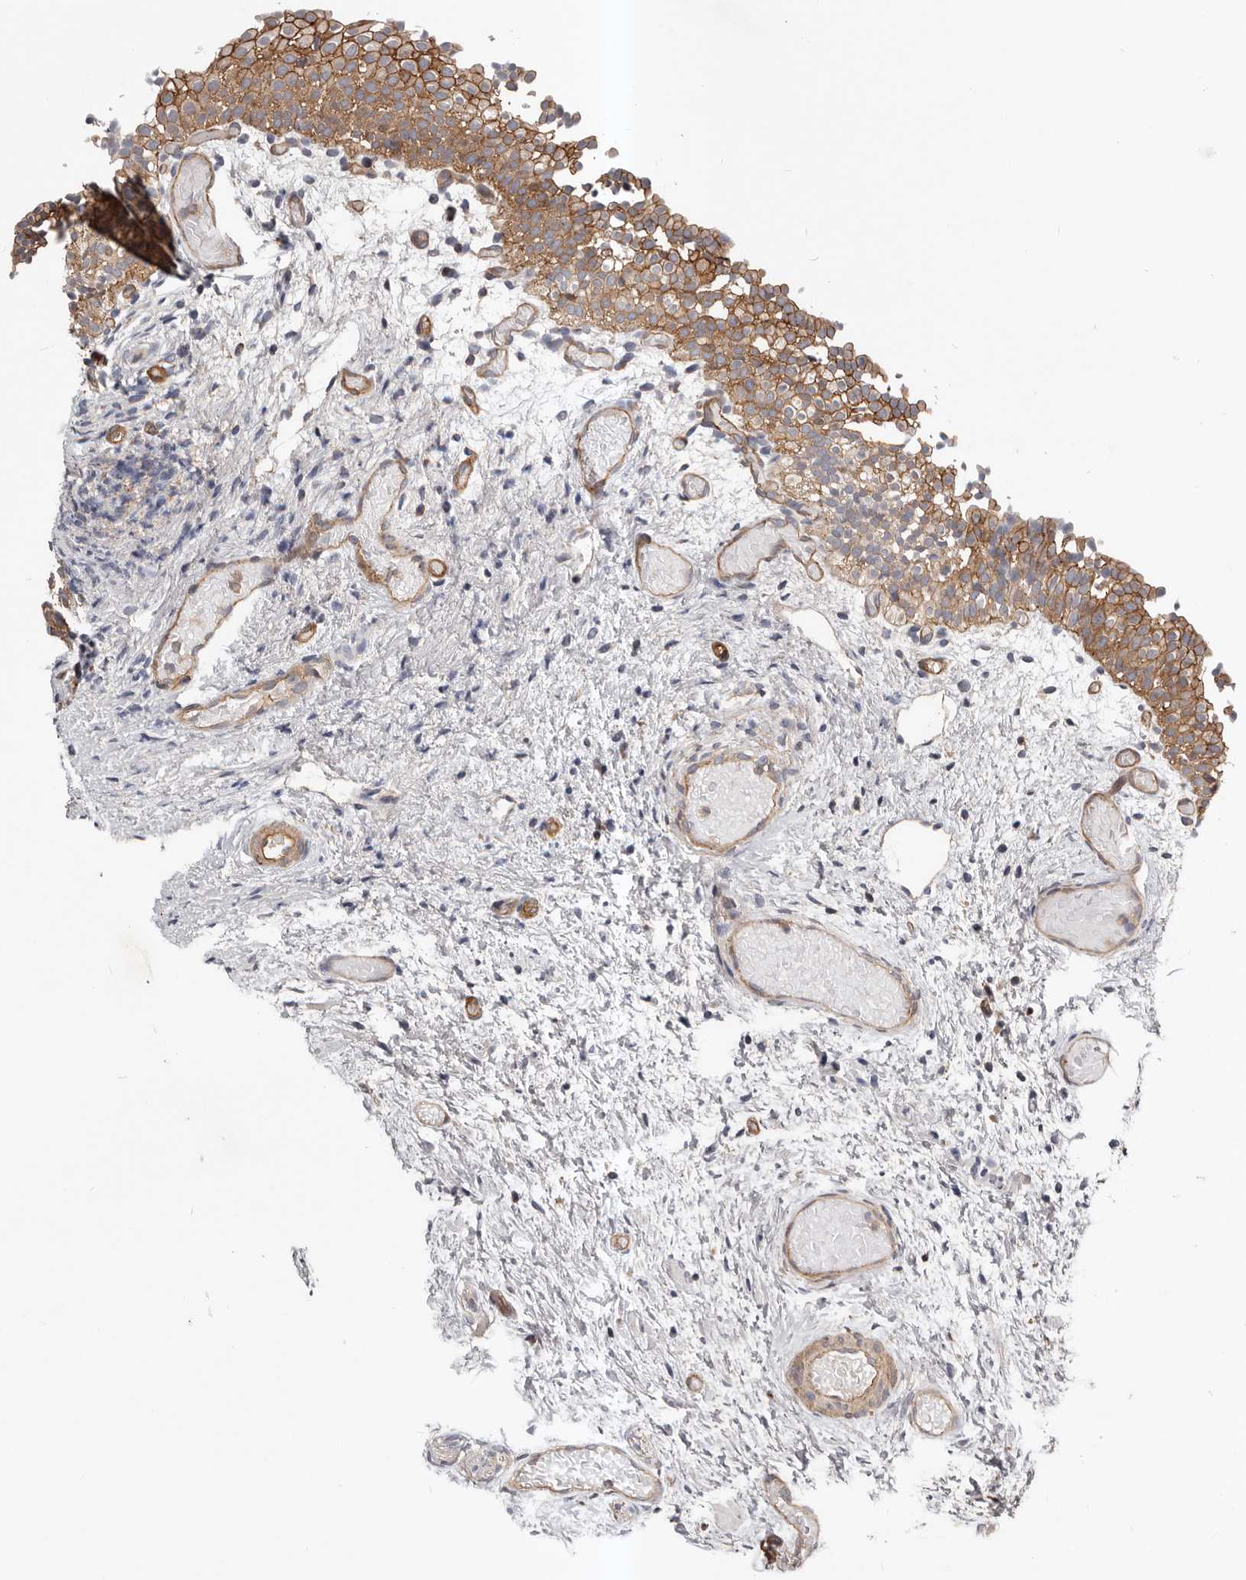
{"staining": {"intensity": "moderate", "quantity": ">75%", "location": "cytoplasmic/membranous"}, "tissue": "urinary bladder", "cell_type": "Urothelial cells", "image_type": "normal", "snomed": [{"axis": "morphology", "description": "Normal tissue, NOS"}, {"axis": "topography", "description": "Urinary bladder"}], "caption": "A medium amount of moderate cytoplasmic/membranous staining is present in approximately >75% of urothelial cells in benign urinary bladder. (DAB IHC, brown staining for protein, blue staining for nuclei).", "gene": "PNRC2", "patient": {"sex": "male", "age": 1}}